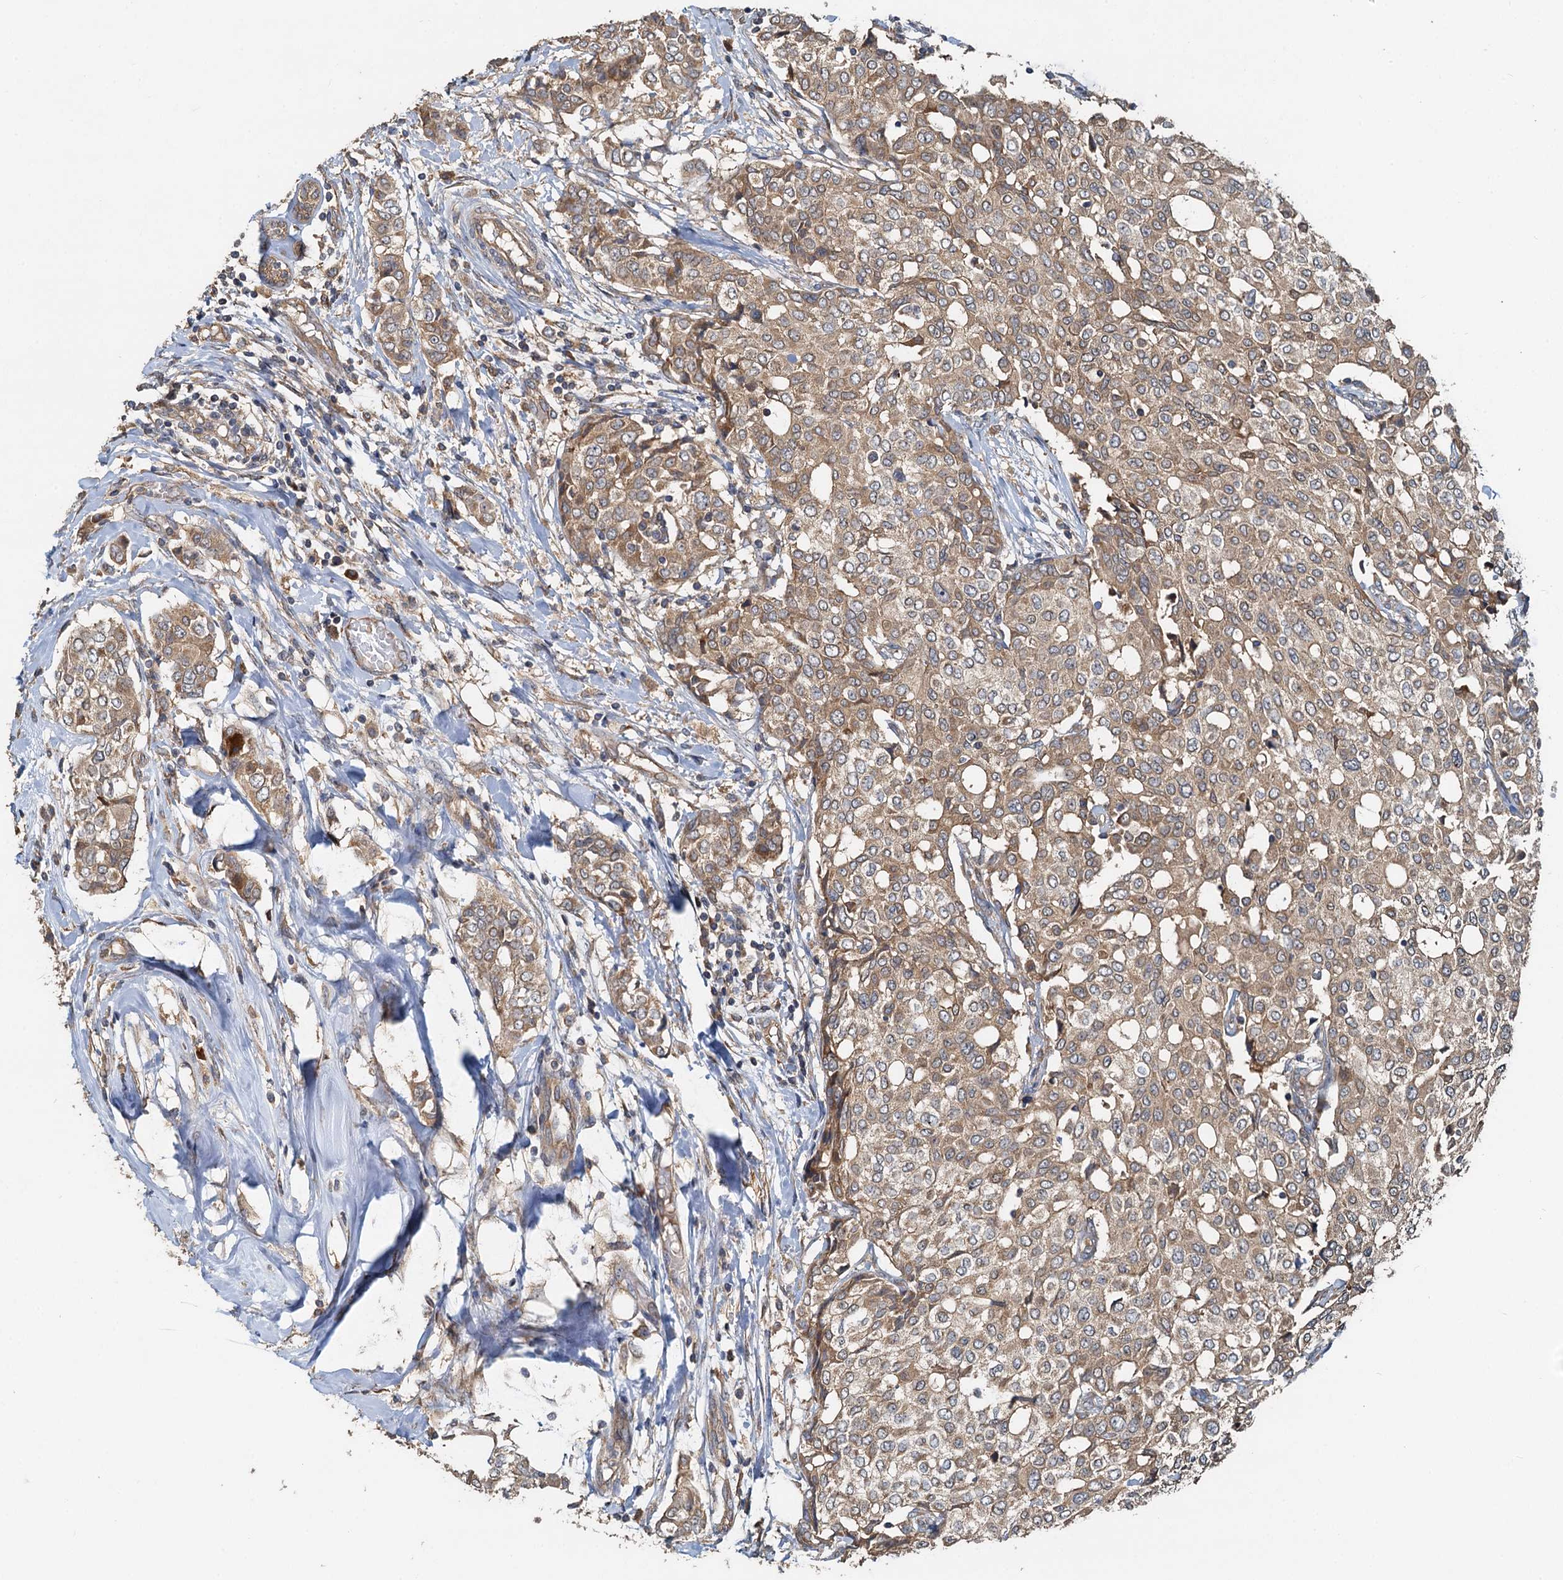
{"staining": {"intensity": "moderate", "quantity": ">75%", "location": "cytoplasmic/membranous"}, "tissue": "breast cancer", "cell_type": "Tumor cells", "image_type": "cancer", "snomed": [{"axis": "morphology", "description": "Lobular carcinoma"}, {"axis": "topography", "description": "Breast"}], "caption": "Moderate cytoplasmic/membranous staining for a protein is present in about >75% of tumor cells of breast cancer using immunohistochemistry (IHC).", "gene": "HYI", "patient": {"sex": "female", "age": 51}}